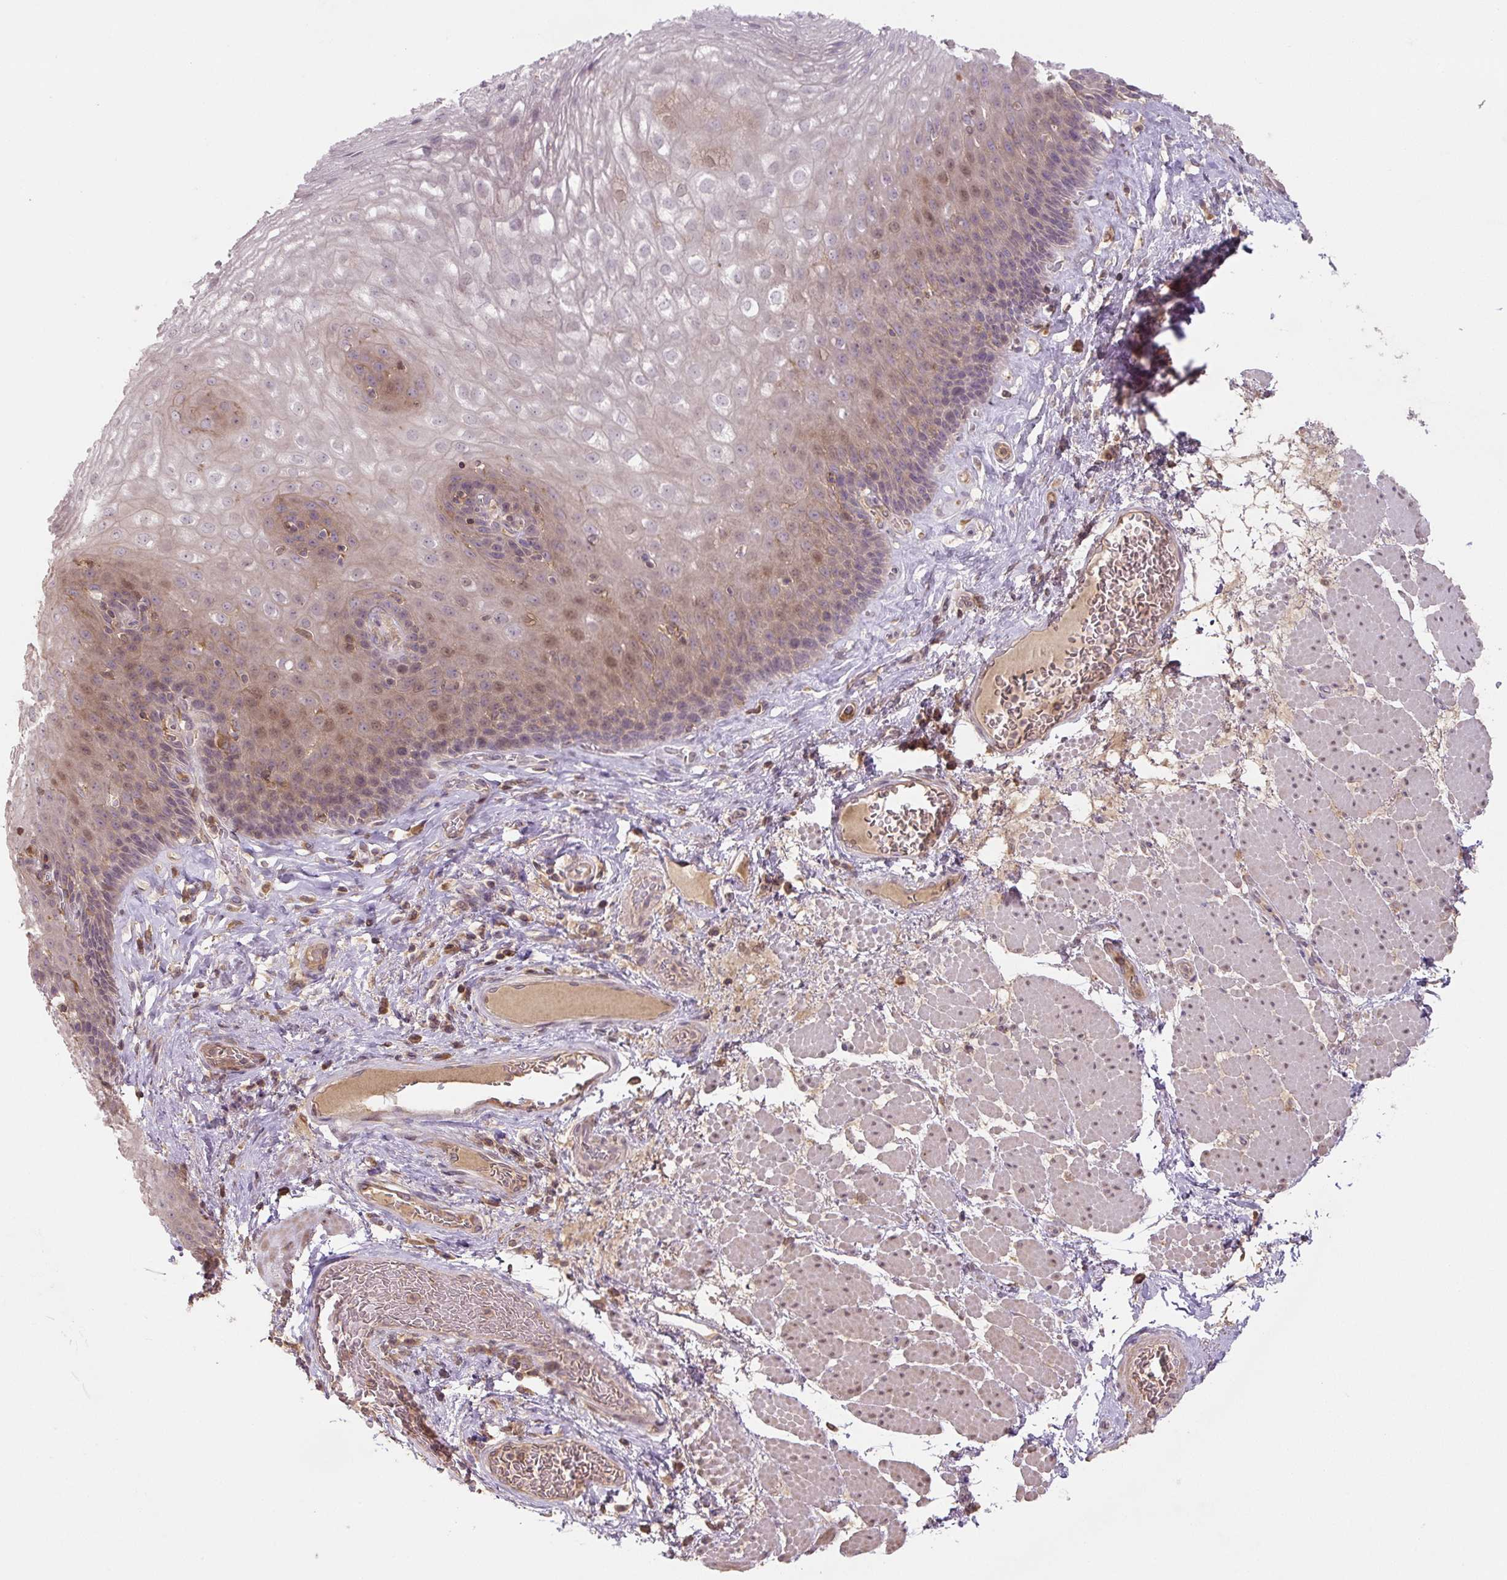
{"staining": {"intensity": "weak", "quantity": "<25%", "location": "nuclear"}, "tissue": "esophagus", "cell_type": "Squamous epithelial cells", "image_type": "normal", "snomed": [{"axis": "morphology", "description": "Normal tissue, NOS"}, {"axis": "topography", "description": "Esophagus"}], "caption": "This is an immunohistochemistry histopathology image of benign human esophagus. There is no expression in squamous epithelial cells.", "gene": "C2orf73", "patient": {"sex": "female", "age": 66}}